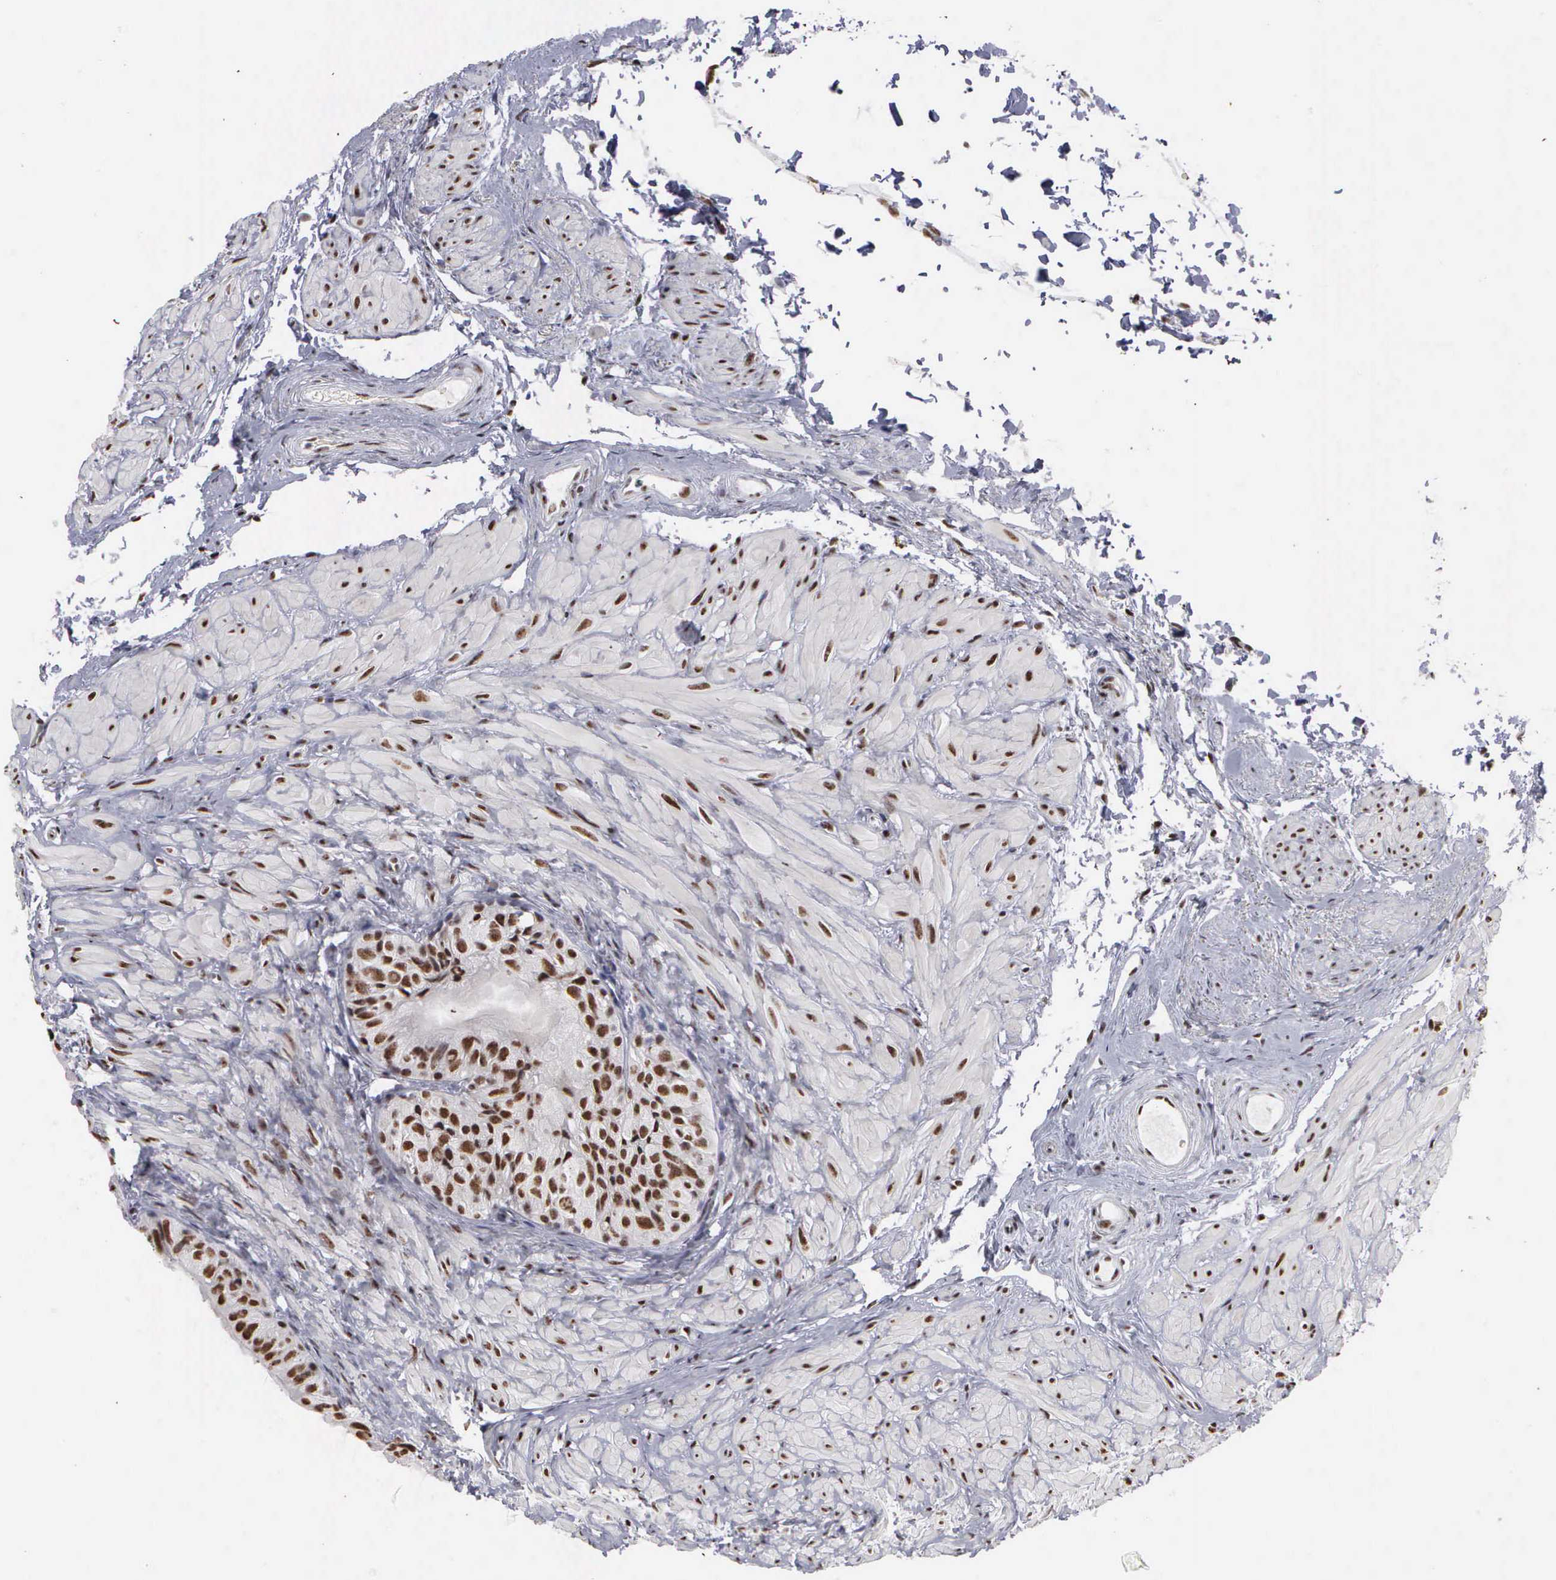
{"staining": {"intensity": "strong", "quantity": ">75%", "location": "nuclear"}, "tissue": "epididymis", "cell_type": "Glandular cells", "image_type": "normal", "snomed": [{"axis": "morphology", "description": "Normal tissue, NOS"}, {"axis": "topography", "description": "Epididymis"}], "caption": "There is high levels of strong nuclear expression in glandular cells of benign epididymis, as demonstrated by immunohistochemical staining (brown color).", "gene": "KIAA0586", "patient": {"sex": "male", "age": 77}}